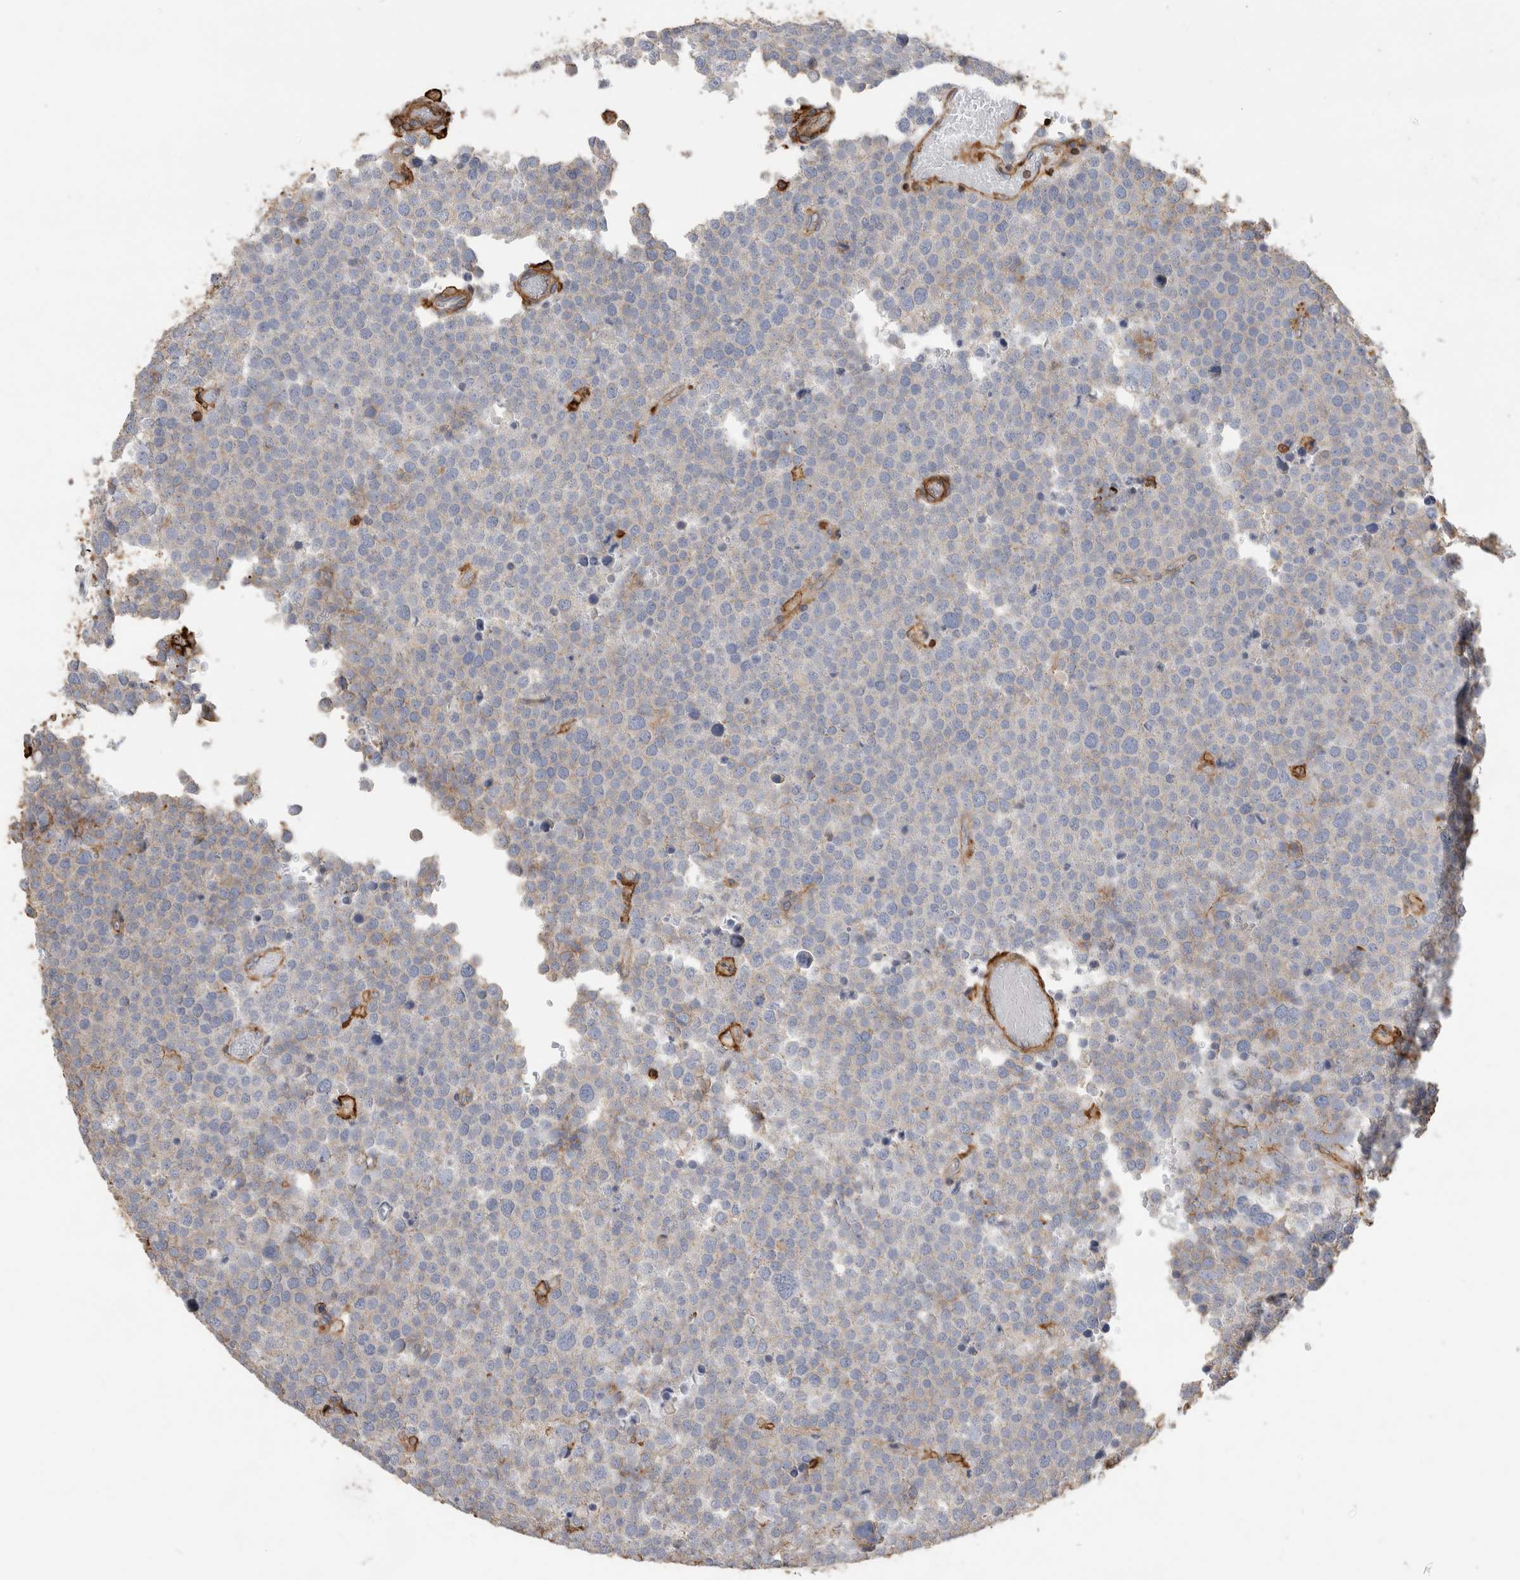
{"staining": {"intensity": "negative", "quantity": "none", "location": "none"}, "tissue": "testis cancer", "cell_type": "Tumor cells", "image_type": "cancer", "snomed": [{"axis": "morphology", "description": "Seminoma, NOS"}, {"axis": "topography", "description": "Testis"}], "caption": "High magnification brightfield microscopy of testis cancer stained with DAB (brown) and counterstained with hematoxylin (blue): tumor cells show no significant positivity.", "gene": "GPER1", "patient": {"sex": "male", "age": 71}}